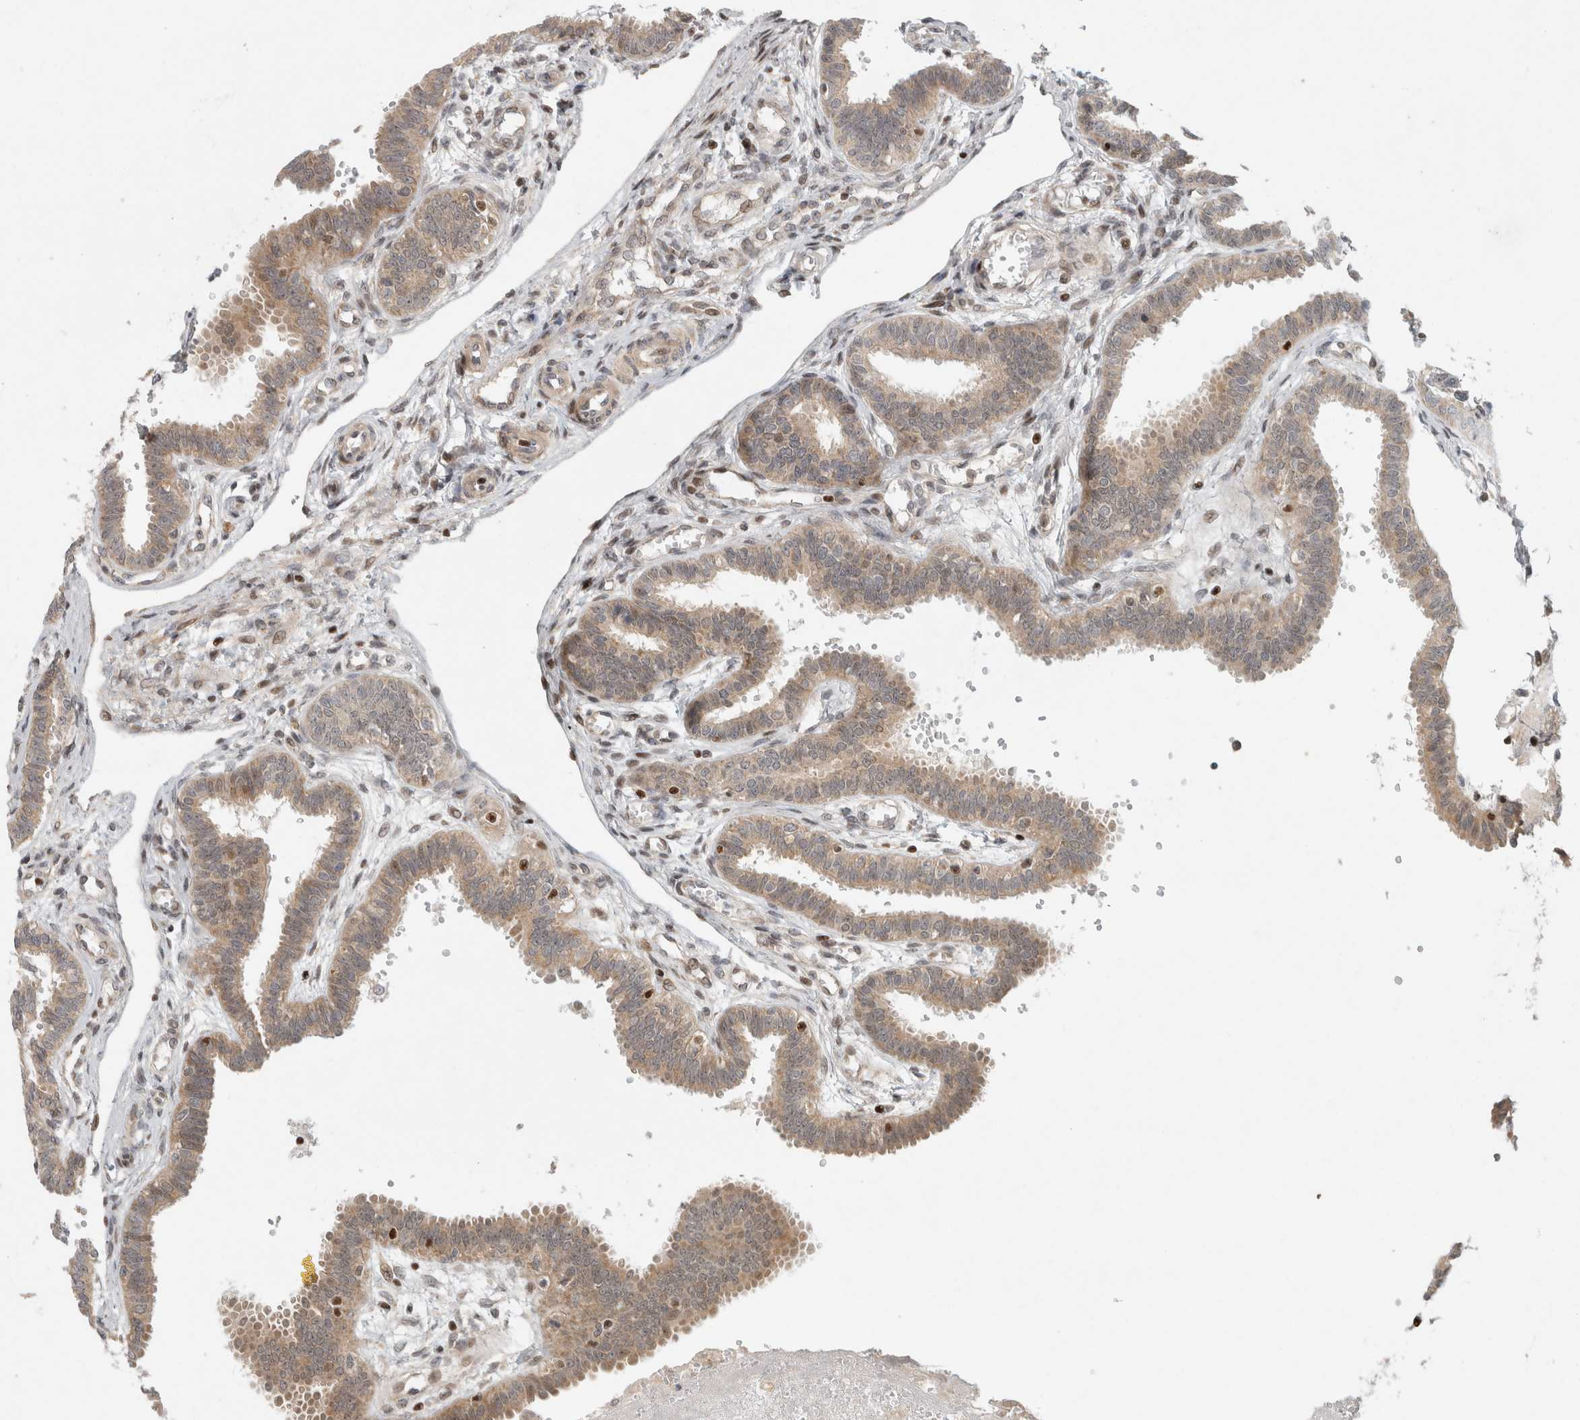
{"staining": {"intensity": "moderate", "quantity": ">75%", "location": "cytoplasmic/membranous,nuclear"}, "tissue": "fallopian tube", "cell_type": "Glandular cells", "image_type": "normal", "snomed": [{"axis": "morphology", "description": "Normal tissue, NOS"}, {"axis": "topography", "description": "Fallopian tube"}], "caption": "Immunohistochemical staining of benign fallopian tube demonstrates >75% levels of moderate cytoplasmic/membranous,nuclear protein expression in about >75% of glandular cells. Immunohistochemistry stains the protein of interest in brown and the nuclei are stained blue.", "gene": "KDM8", "patient": {"sex": "female", "age": 32}}